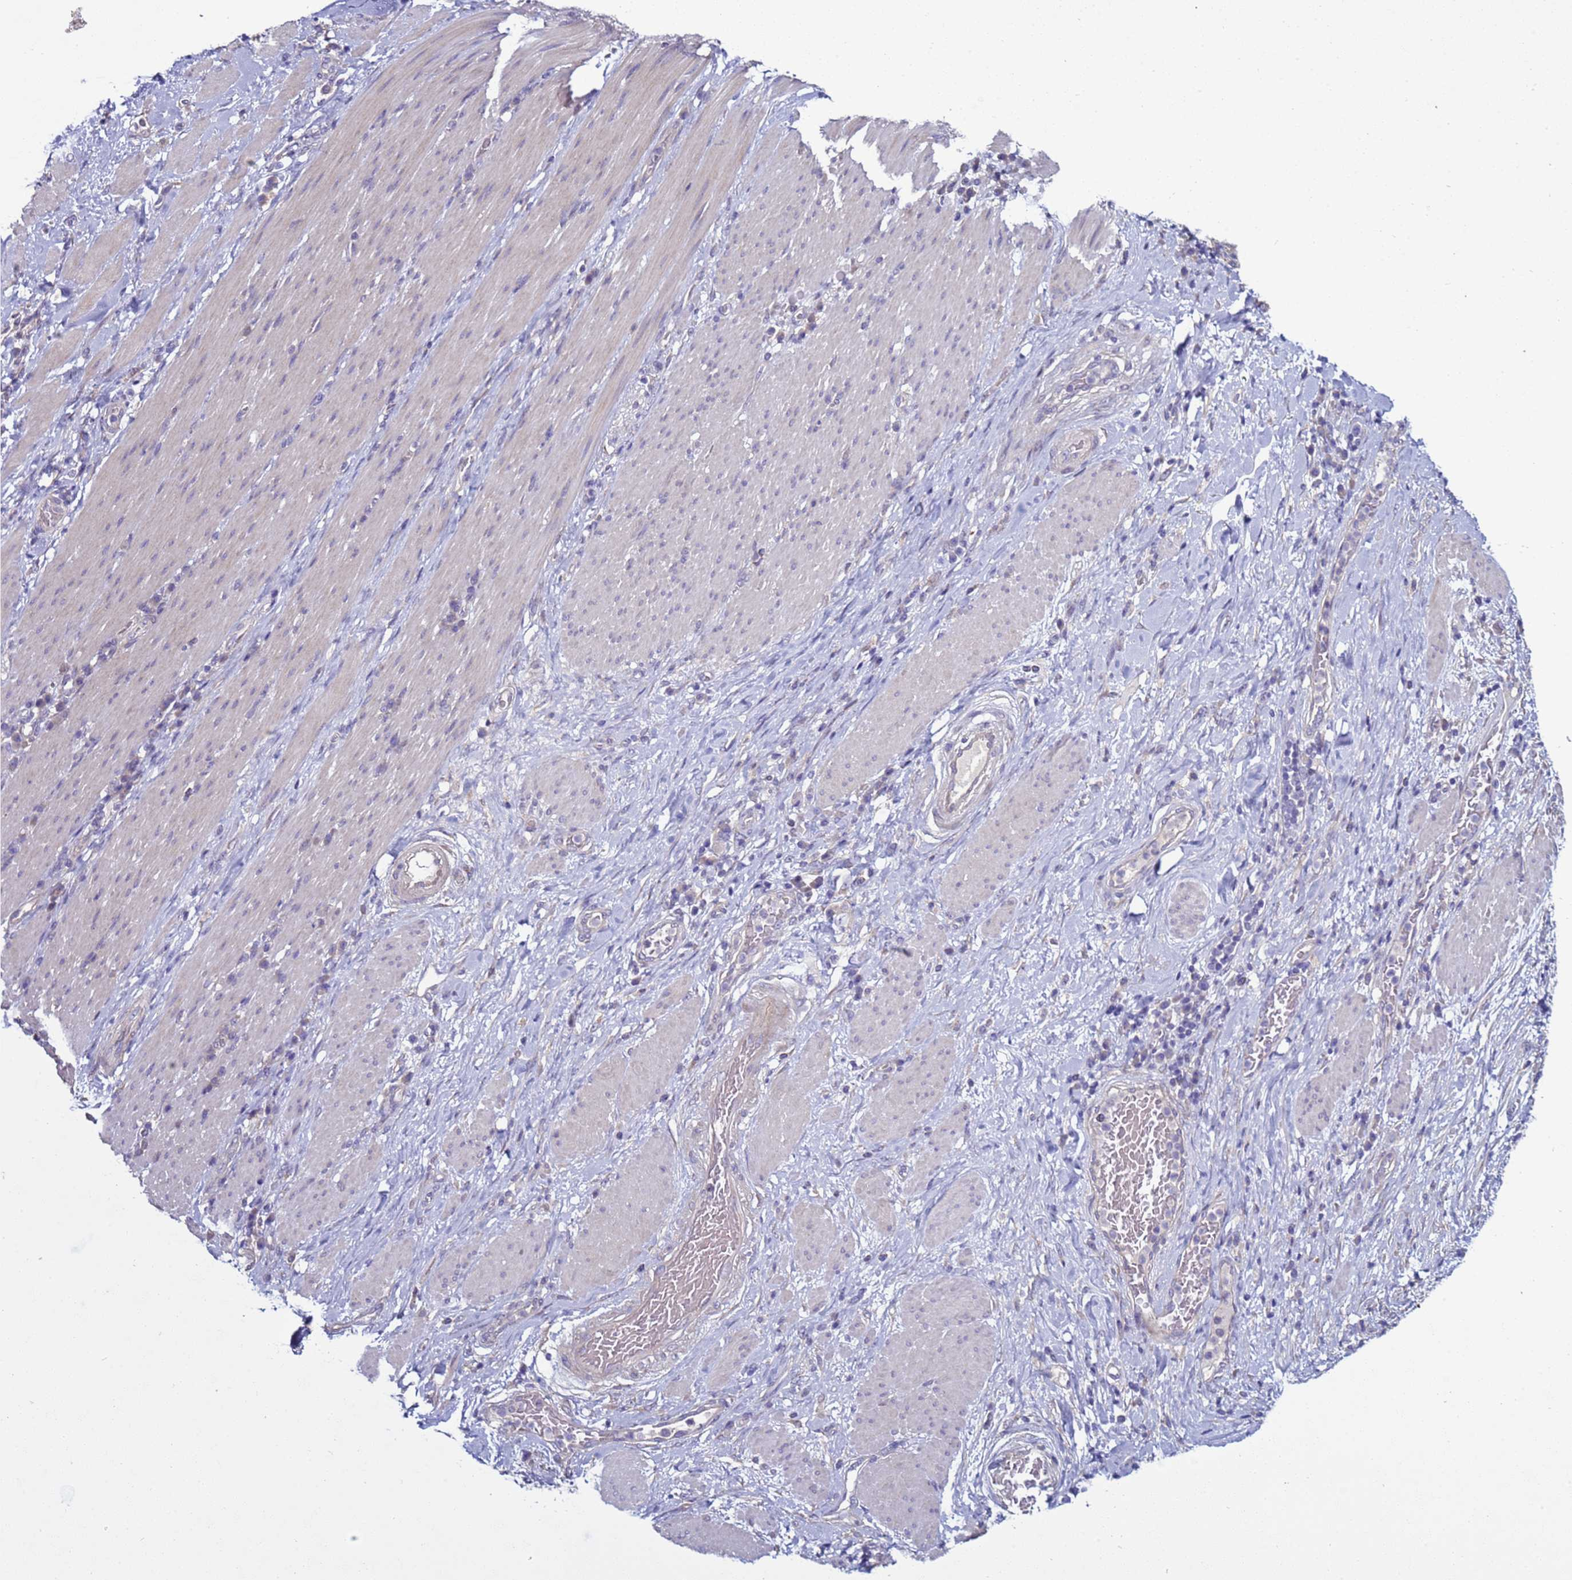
{"staining": {"intensity": "negative", "quantity": "none", "location": "none"}, "tissue": "stomach cancer", "cell_type": "Tumor cells", "image_type": "cancer", "snomed": [{"axis": "morphology", "description": "Normal tissue, NOS"}, {"axis": "morphology", "description": "Adenocarcinoma, NOS"}, {"axis": "topography", "description": "Stomach"}], "caption": "This is an immunohistochemistry image of stomach cancer. There is no staining in tumor cells.", "gene": "RABL2B", "patient": {"sex": "female", "age": 64}}